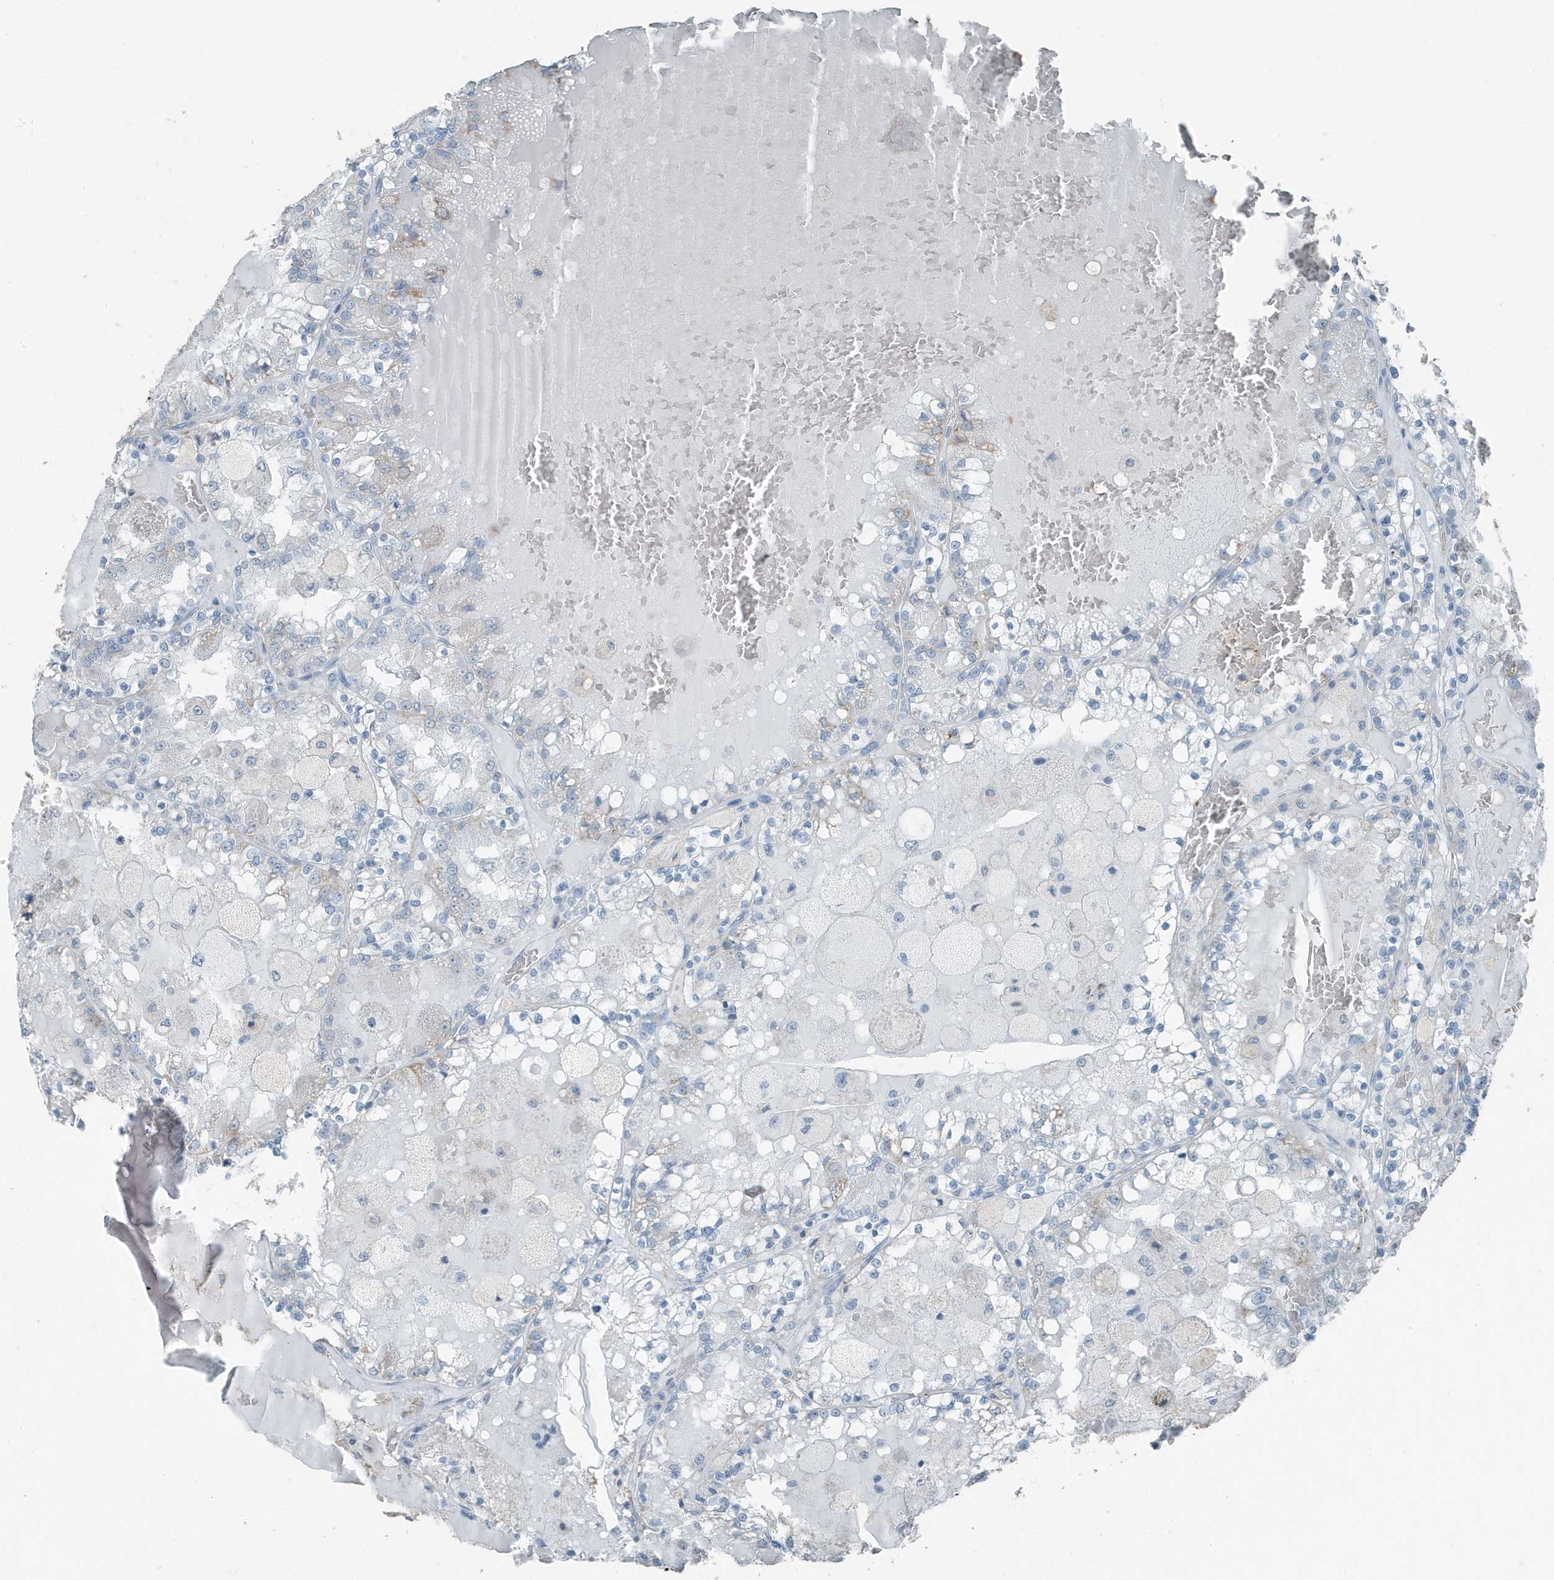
{"staining": {"intensity": "negative", "quantity": "none", "location": "none"}, "tissue": "renal cancer", "cell_type": "Tumor cells", "image_type": "cancer", "snomed": [{"axis": "morphology", "description": "Adenocarcinoma, NOS"}, {"axis": "topography", "description": "Kidney"}], "caption": "Renal cancer (adenocarcinoma) was stained to show a protein in brown. There is no significant expression in tumor cells.", "gene": "FAM162A", "patient": {"sex": "female", "age": 56}}